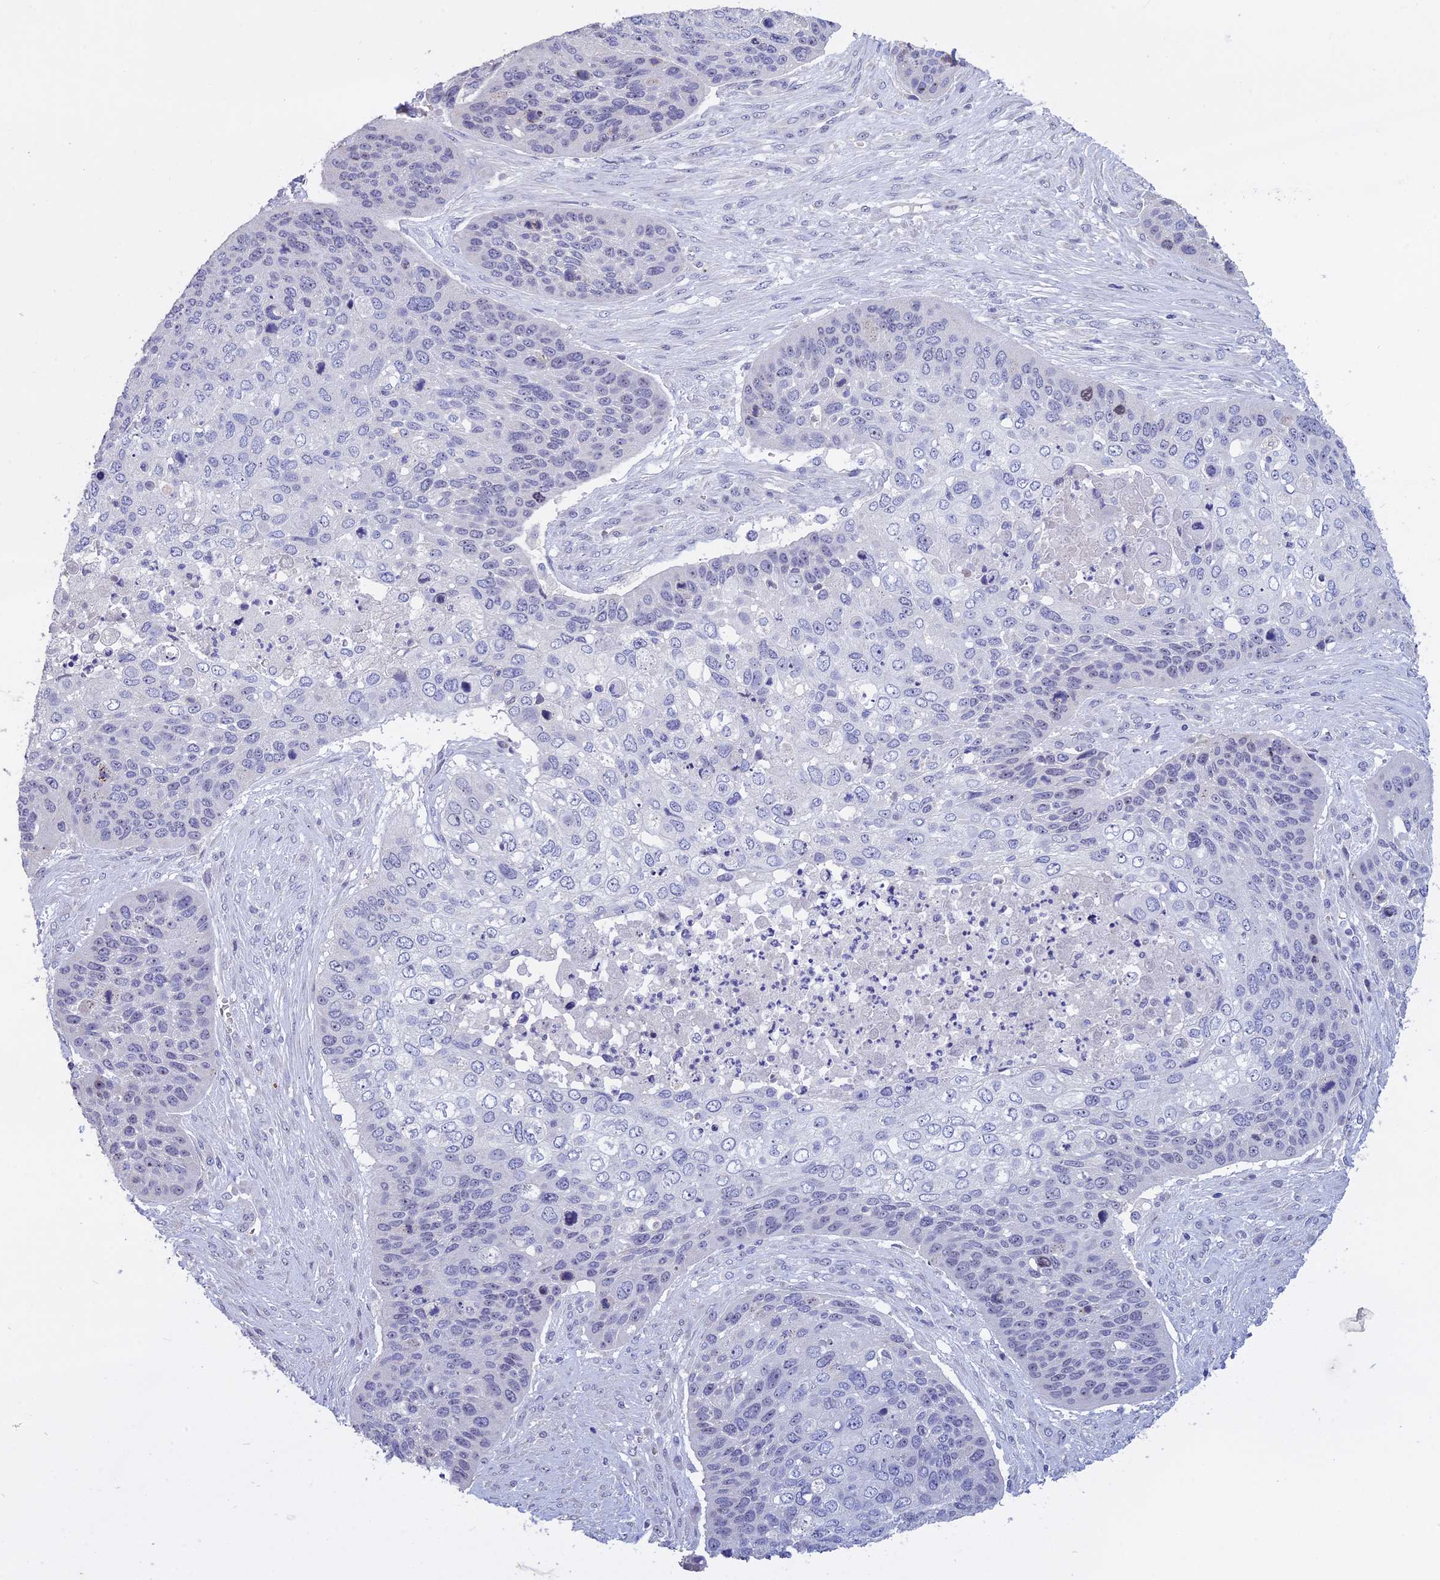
{"staining": {"intensity": "negative", "quantity": "none", "location": "none"}, "tissue": "skin cancer", "cell_type": "Tumor cells", "image_type": "cancer", "snomed": [{"axis": "morphology", "description": "Basal cell carcinoma"}, {"axis": "topography", "description": "Skin"}], "caption": "Tumor cells show no significant protein expression in skin basal cell carcinoma.", "gene": "KNOP1", "patient": {"sex": "female", "age": 74}}